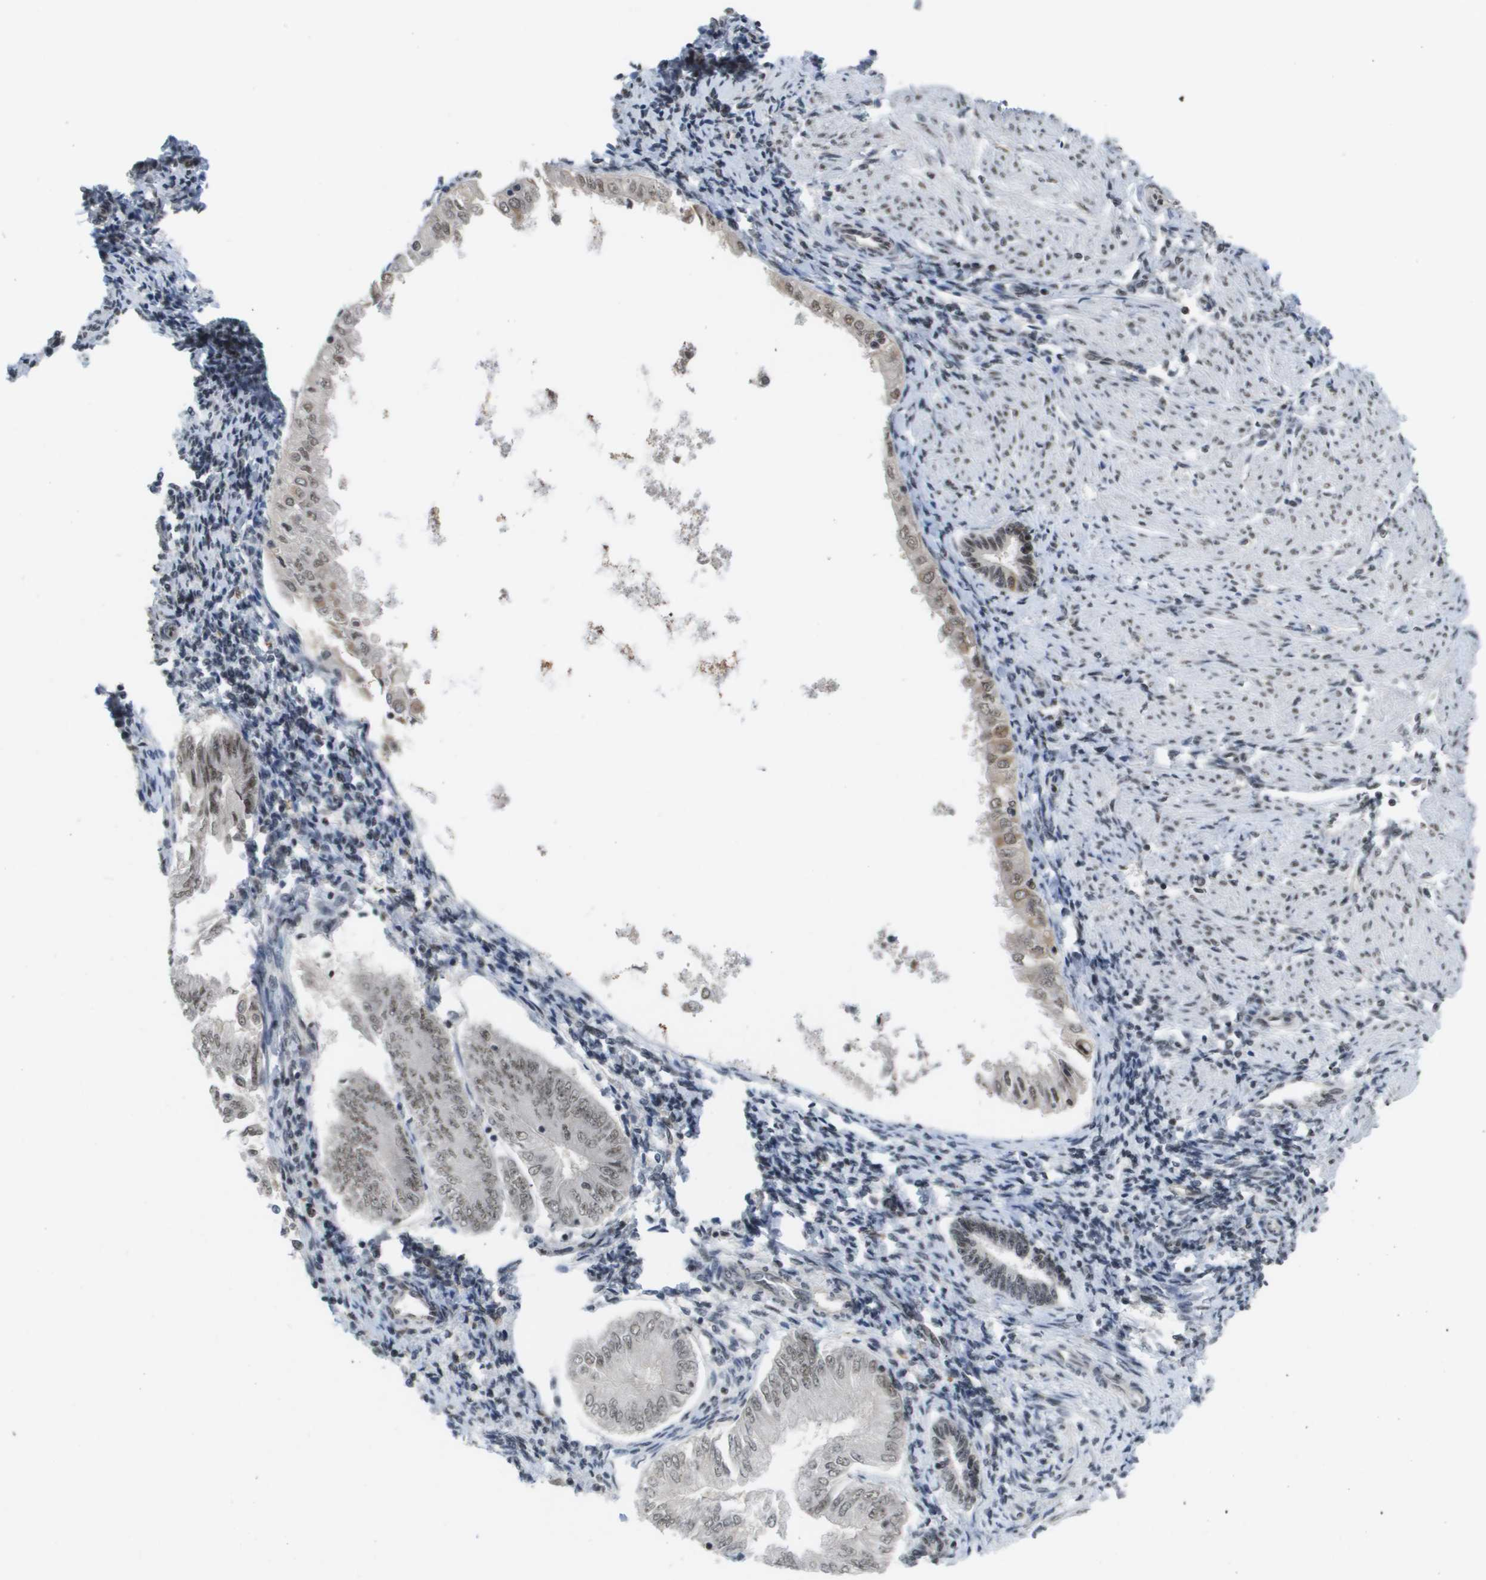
{"staining": {"intensity": "weak", "quantity": "25%-75%", "location": "nuclear"}, "tissue": "endometrial cancer", "cell_type": "Tumor cells", "image_type": "cancer", "snomed": [{"axis": "morphology", "description": "Adenocarcinoma, NOS"}, {"axis": "topography", "description": "Endometrium"}], "caption": "The histopathology image demonstrates staining of adenocarcinoma (endometrial), revealing weak nuclear protein expression (brown color) within tumor cells. The protein is shown in brown color, while the nuclei are stained blue.", "gene": "ISY1", "patient": {"sex": "female", "age": 53}}